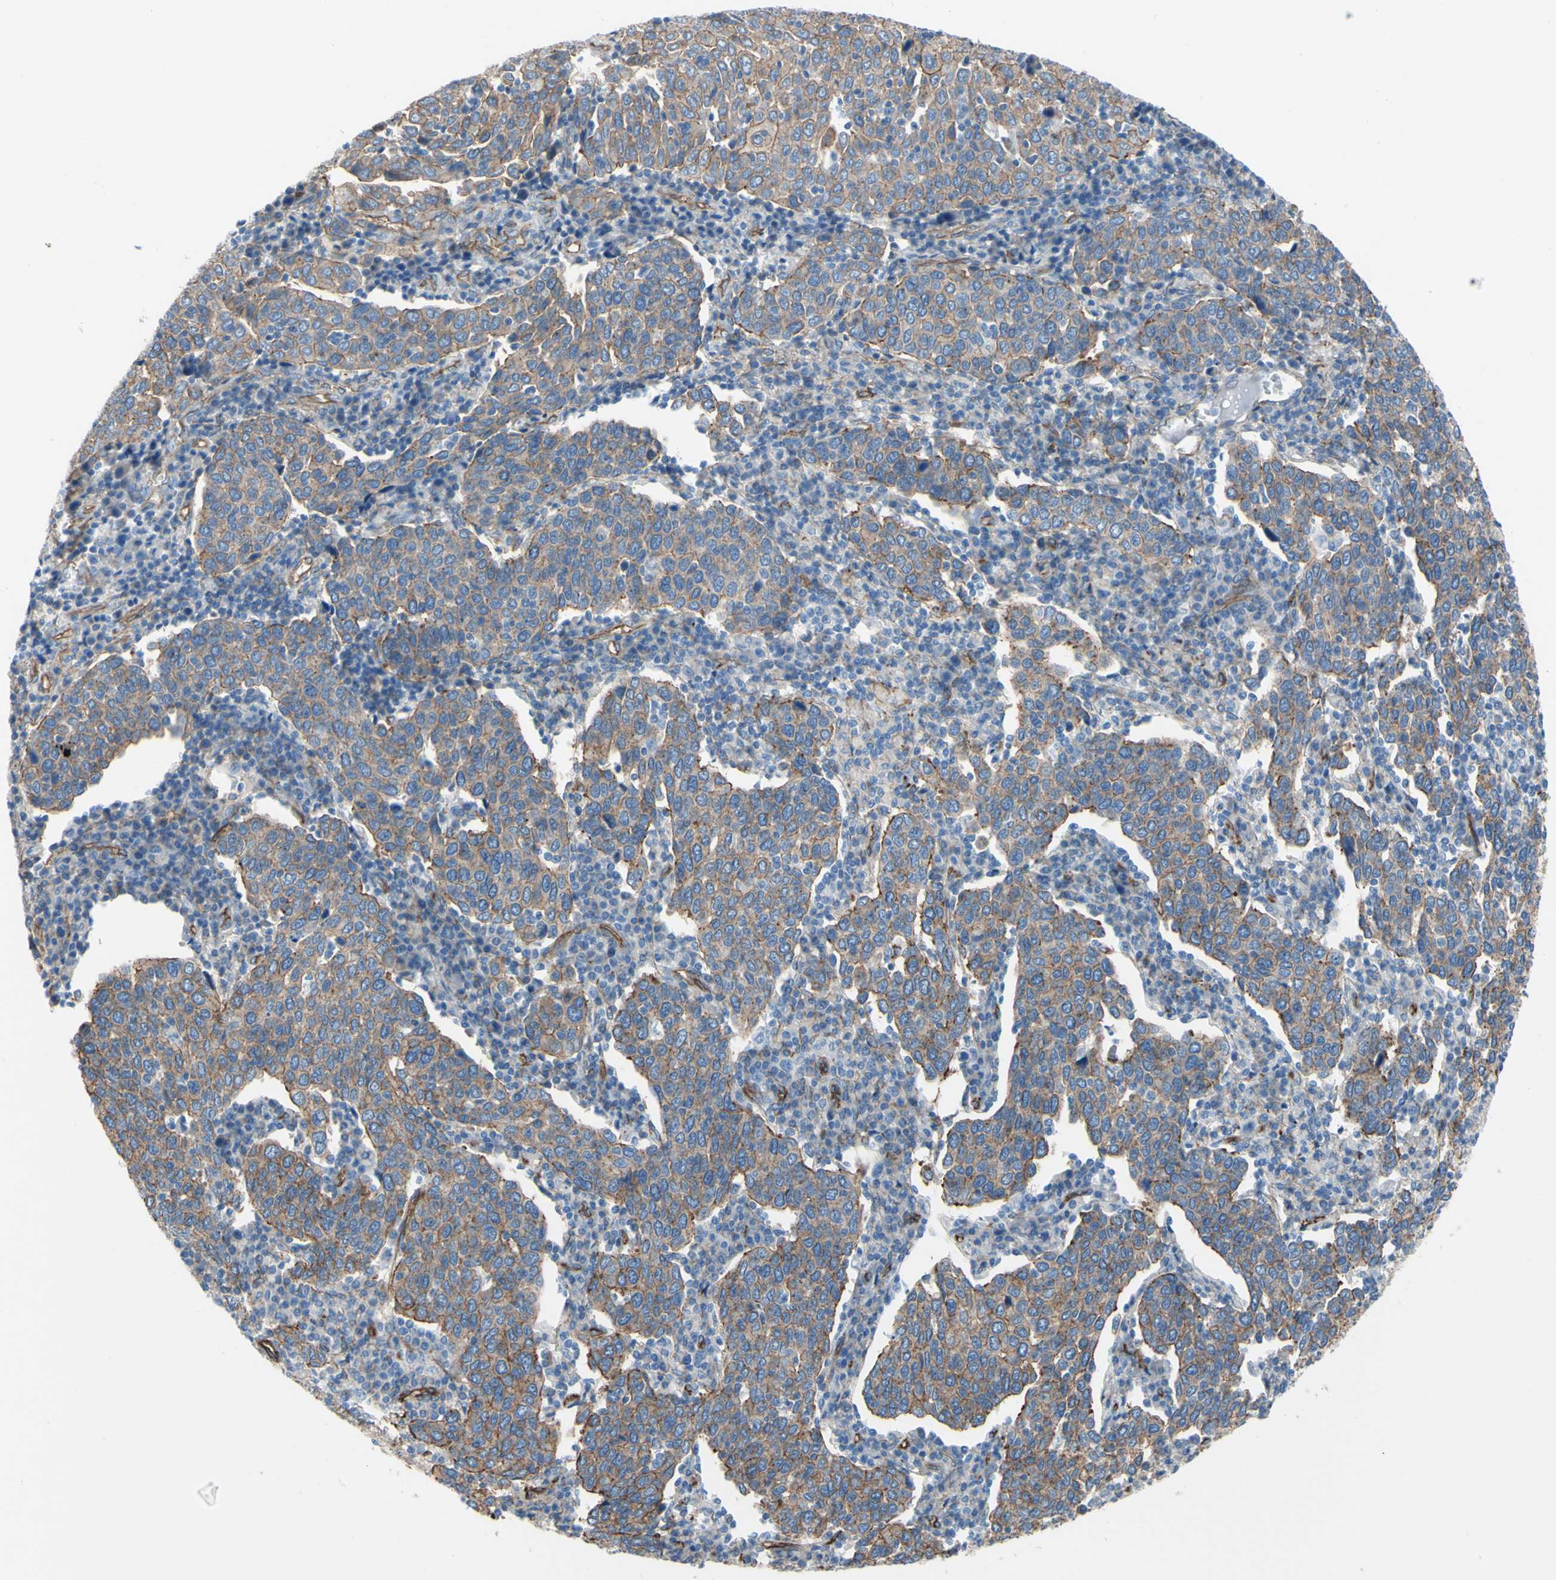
{"staining": {"intensity": "moderate", "quantity": ">75%", "location": "cytoplasmic/membranous"}, "tissue": "cervical cancer", "cell_type": "Tumor cells", "image_type": "cancer", "snomed": [{"axis": "morphology", "description": "Squamous cell carcinoma, NOS"}, {"axis": "topography", "description": "Cervix"}], "caption": "Immunohistochemical staining of cervical cancer displays medium levels of moderate cytoplasmic/membranous protein expression in about >75% of tumor cells.", "gene": "TPBG", "patient": {"sex": "female", "age": 40}}